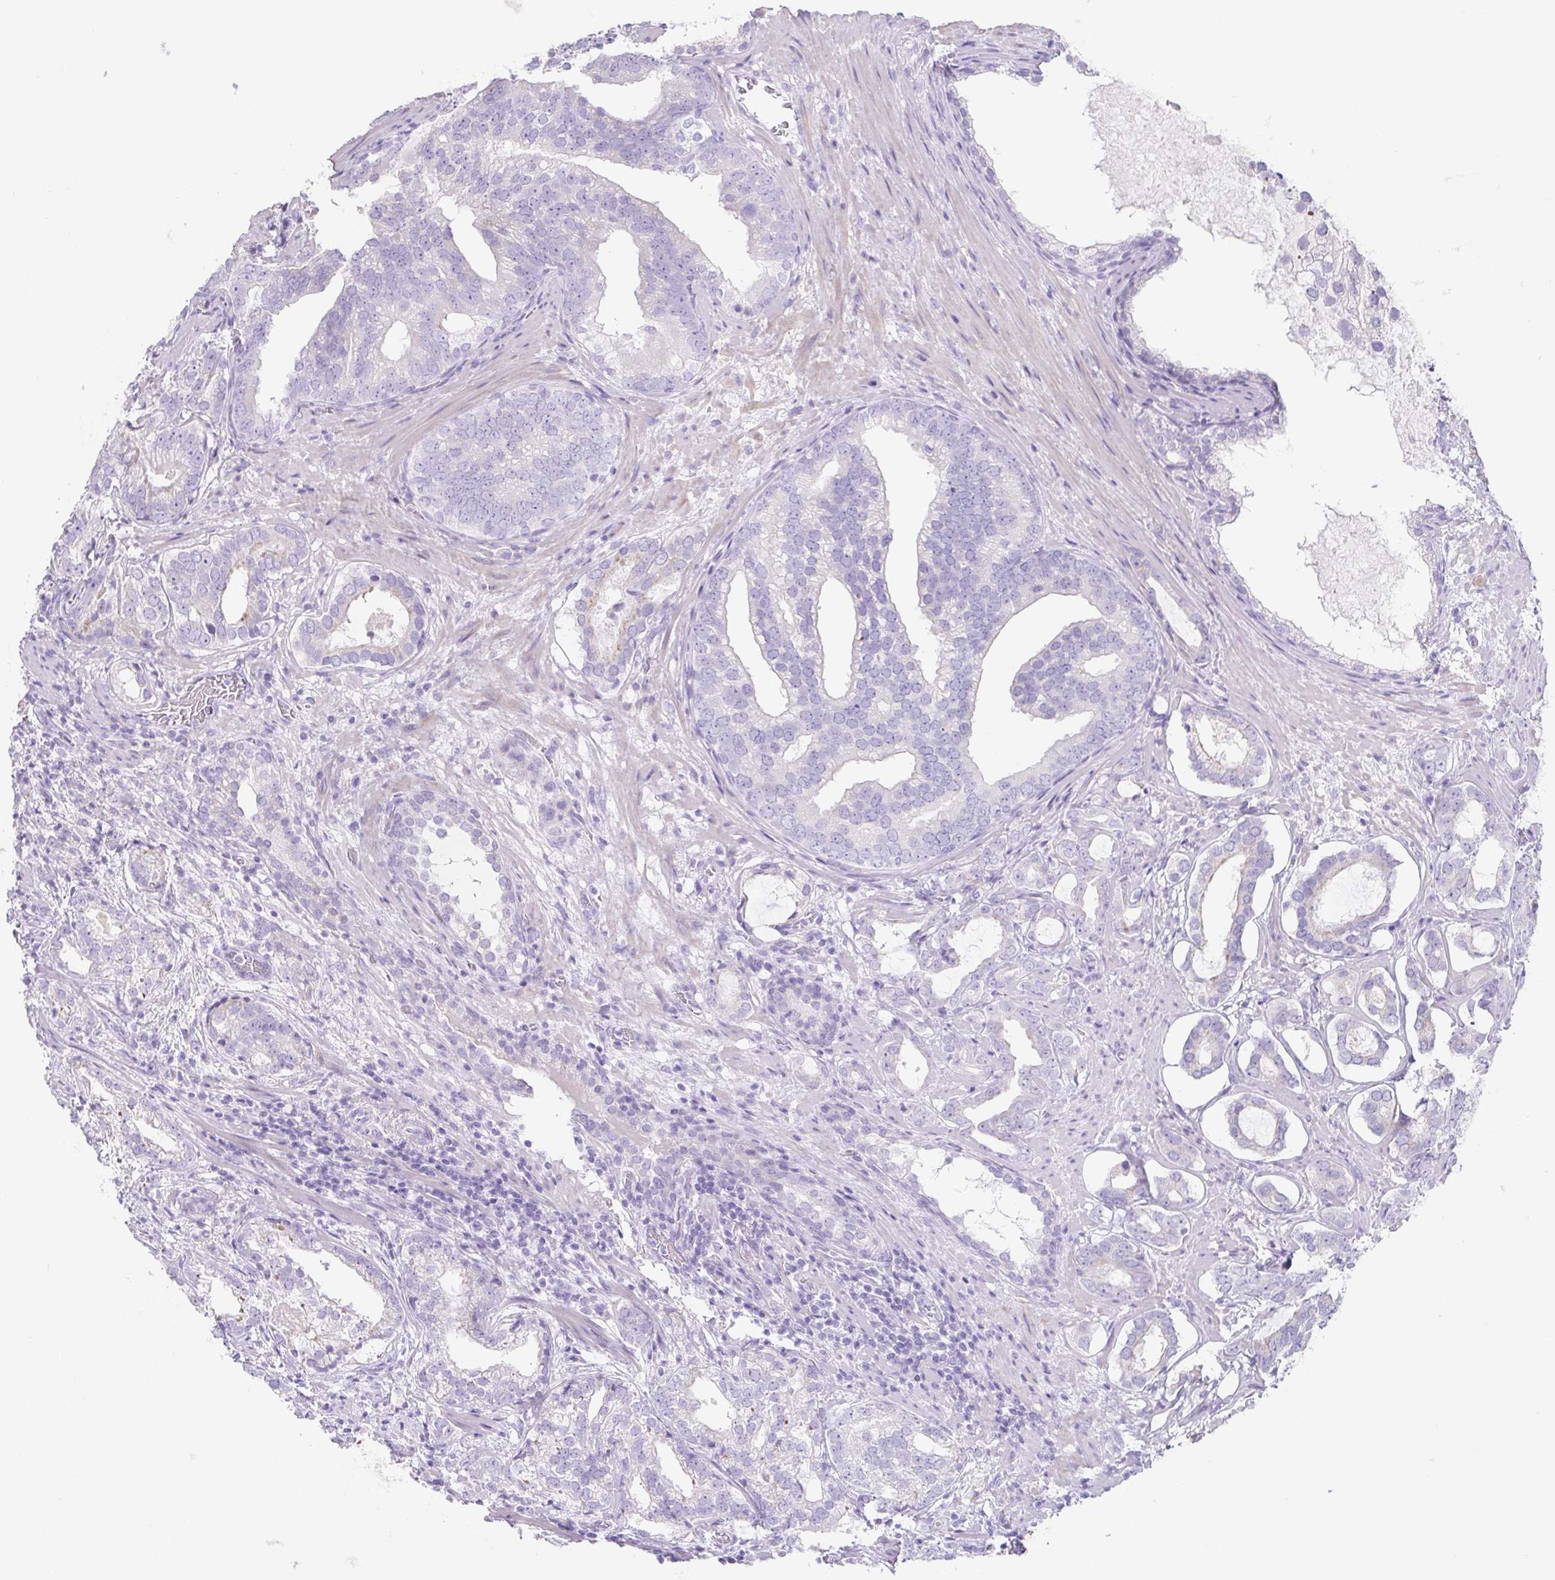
{"staining": {"intensity": "negative", "quantity": "none", "location": "none"}, "tissue": "prostate cancer", "cell_type": "Tumor cells", "image_type": "cancer", "snomed": [{"axis": "morphology", "description": "Adenocarcinoma, High grade"}, {"axis": "topography", "description": "Prostate"}], "caption": "IHC micrograph of prostate high-grade adenocarcinoma stained for a protein (brown), which demonstrates no staining in tumor cells. Brightfield microscopy of immunohistochemistry stained with DAB (brown) and hematoxylin (blue), captured at high magnification.", "gene": "HDGFL1", "patient": {"sex": "male", "age": 75}}